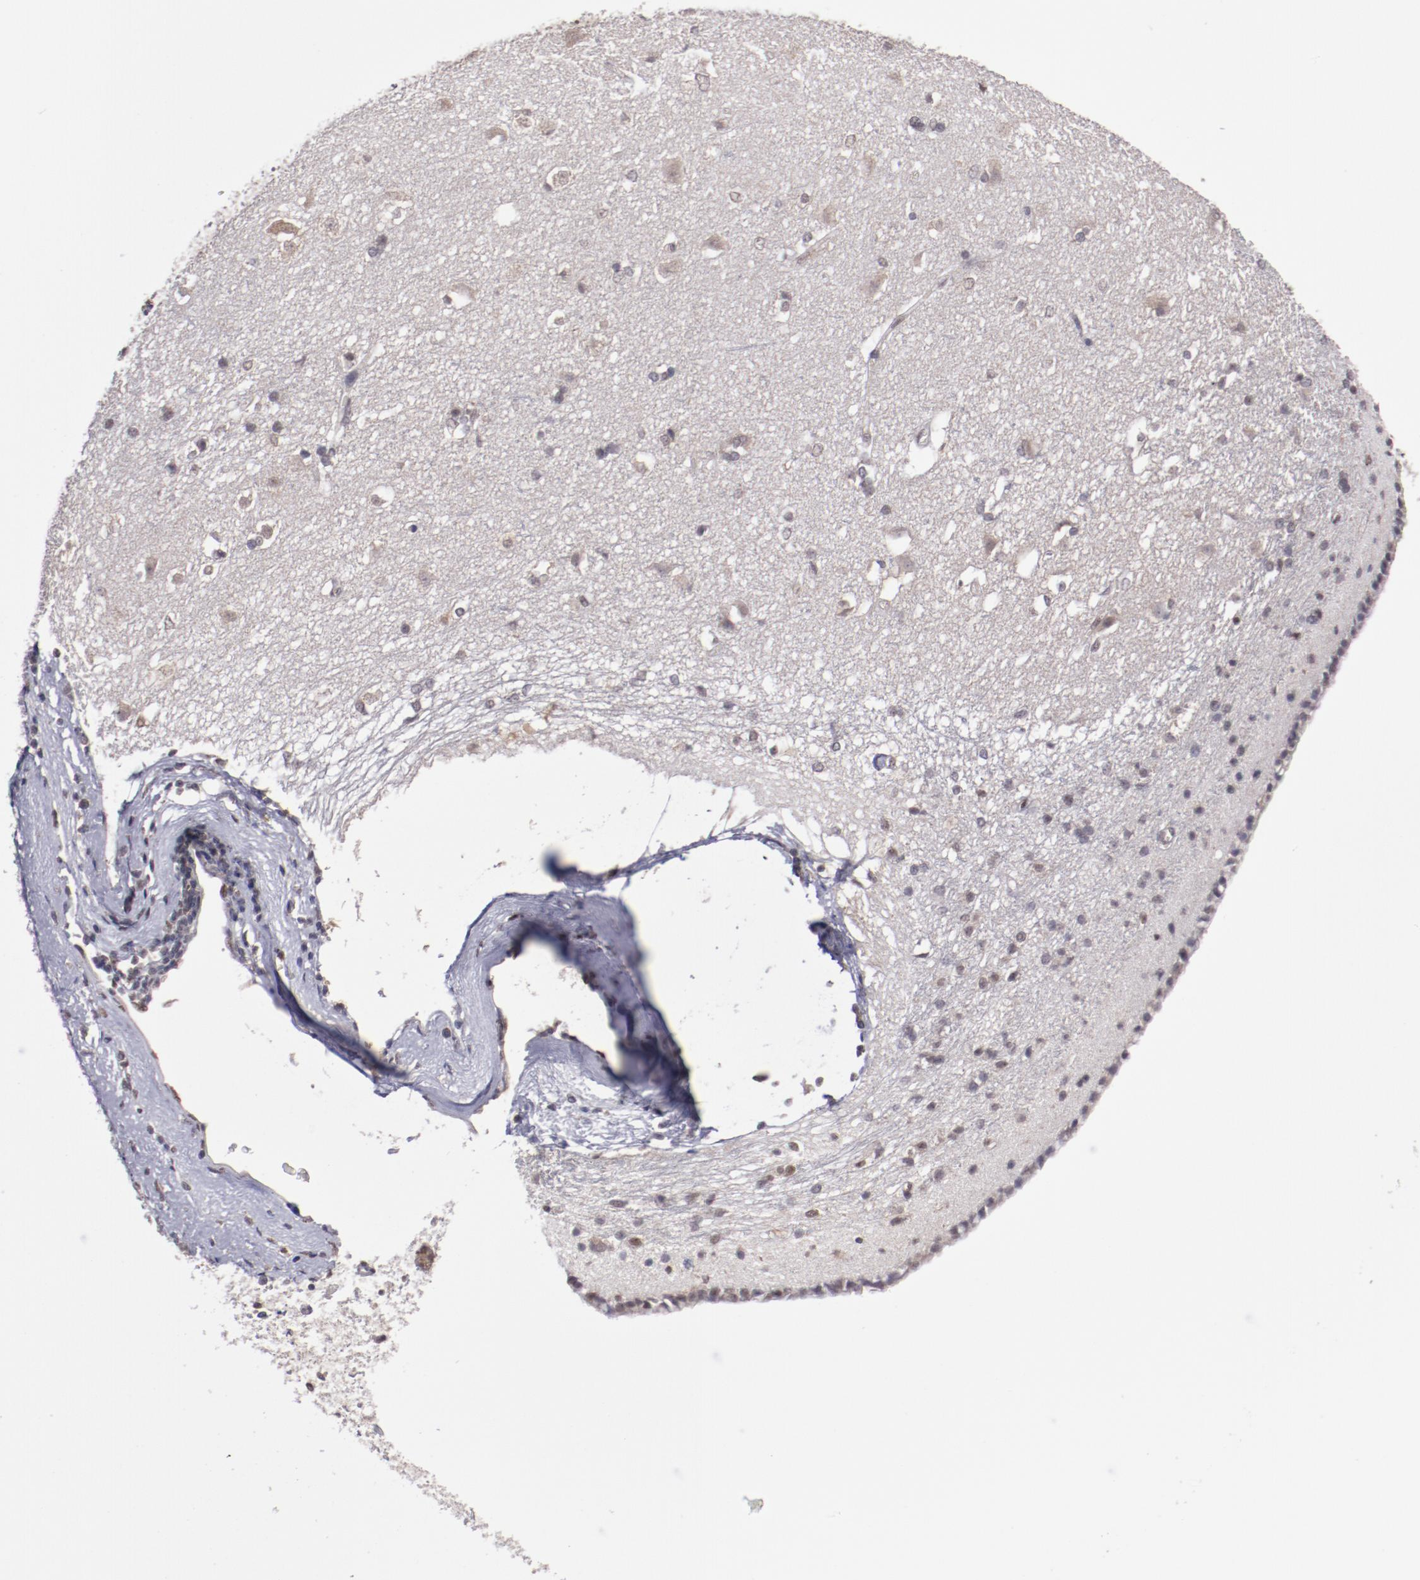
{"staining": {"intensity": "weak", "quantity": "<25%", "location": "nuclear"}, "tissue": "caudate", "cell_type": "Glial cells", "image_type": "normal", "snomed": [{"axis": "morphology", "description": "Normal tissue, NOS"}, {"axis": "topography", "description": "Lateral ventricle wall"}], "caption": "IHC histopathology image of unremarkable human caudate stained for a protein (brown), which demonstrates no expression in glial cells.", "gene": "ARNT", "patient": {"sex": "female", "age": 19}}